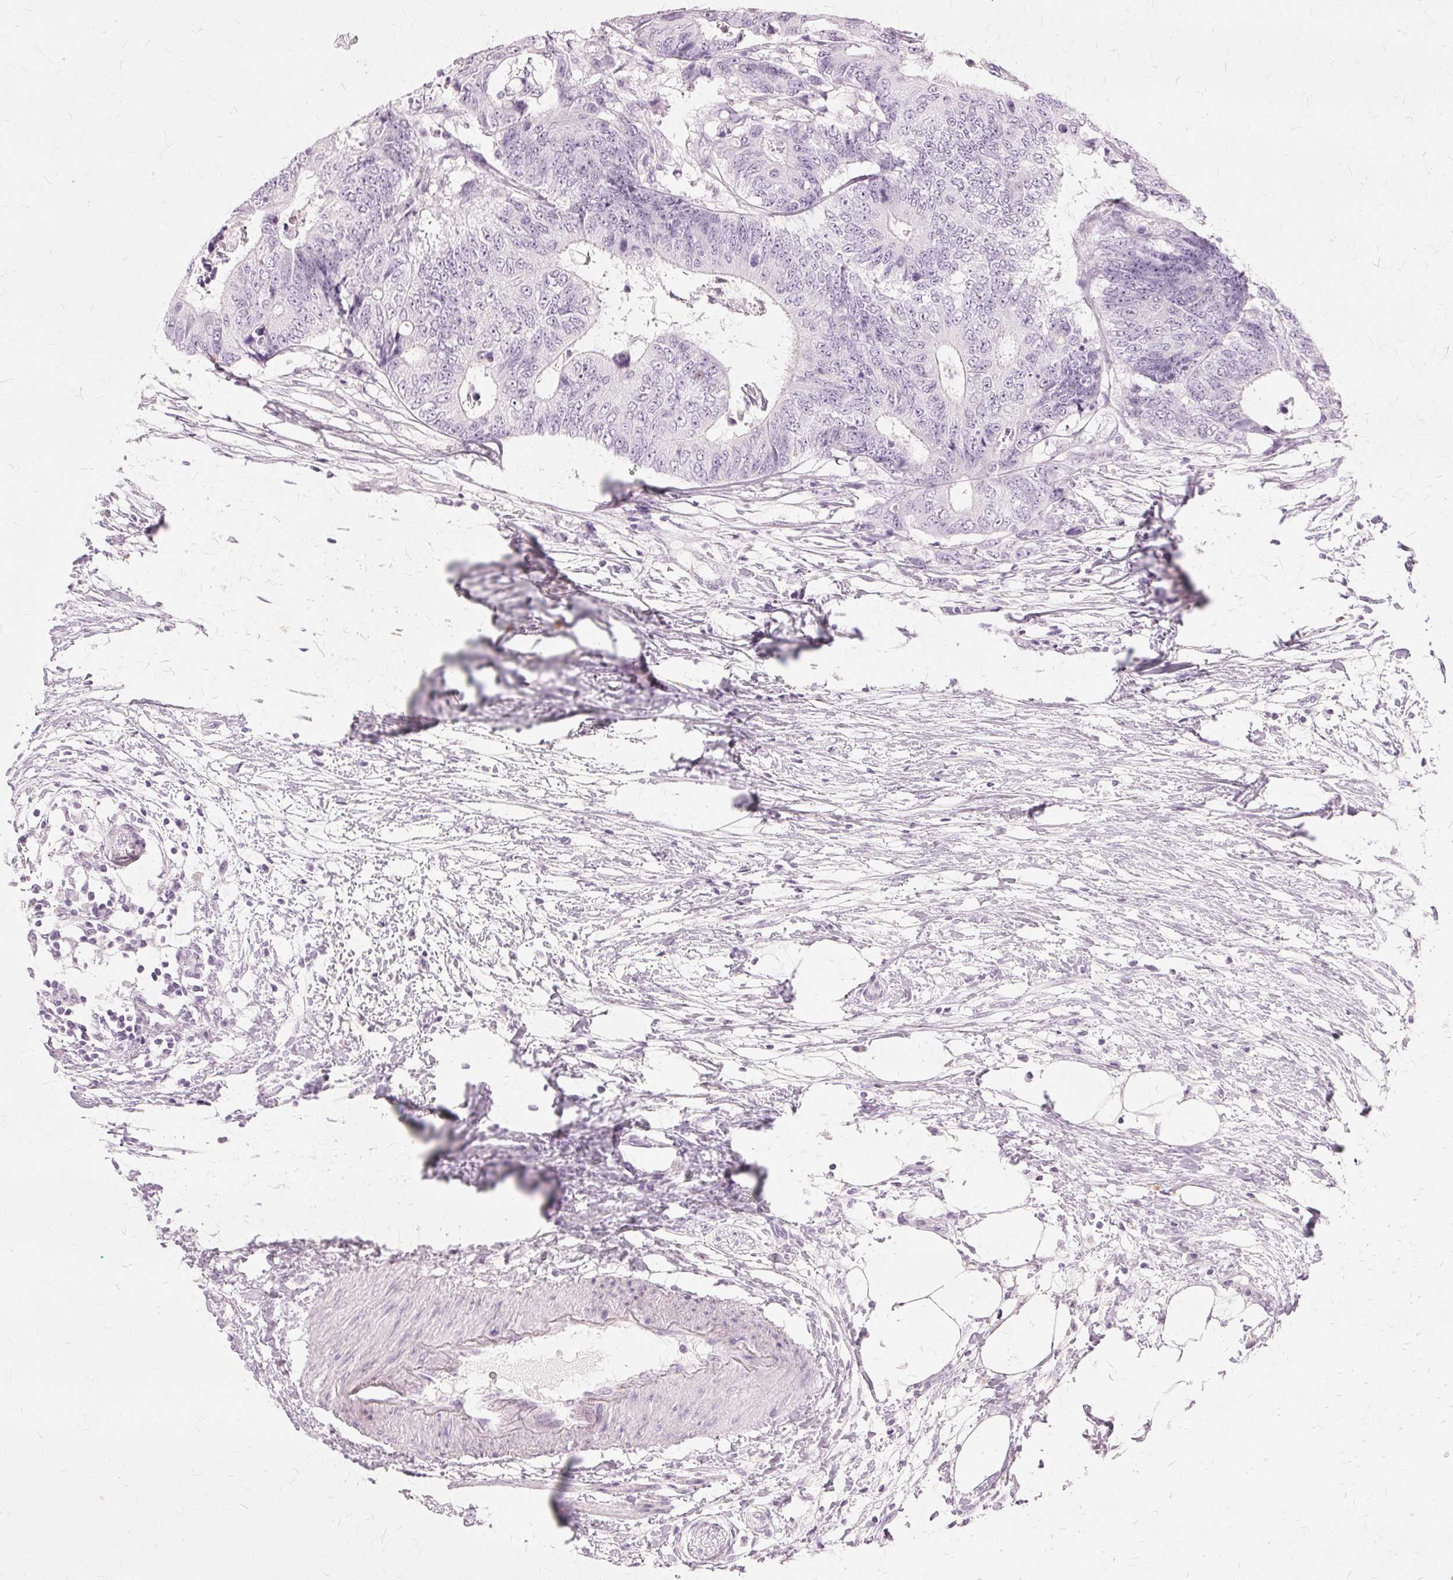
{"staining": {"intensity": "negative", "quantity": "none", "location": "none"}, "tissue": "colorectal cancer", "cell_type": "Tumor cells", "image_type": "cancer", "snomed": [{"axis": "morphology", "description": "Adenocarcinoma, NOS"}, {"axis": "topography", "description": "Colon"}], "caption": "A high-resolution micrograph shows immunohistochemistry staining of colorectal cancer, which demonstrates no significant positivity in tumor cells. The staining is performed using DAB brown chromogen with nuclei counter-stained in using hematoxylin.", "gene": "SLC45A3", "patient": {"sex": "female", "age": 48}}